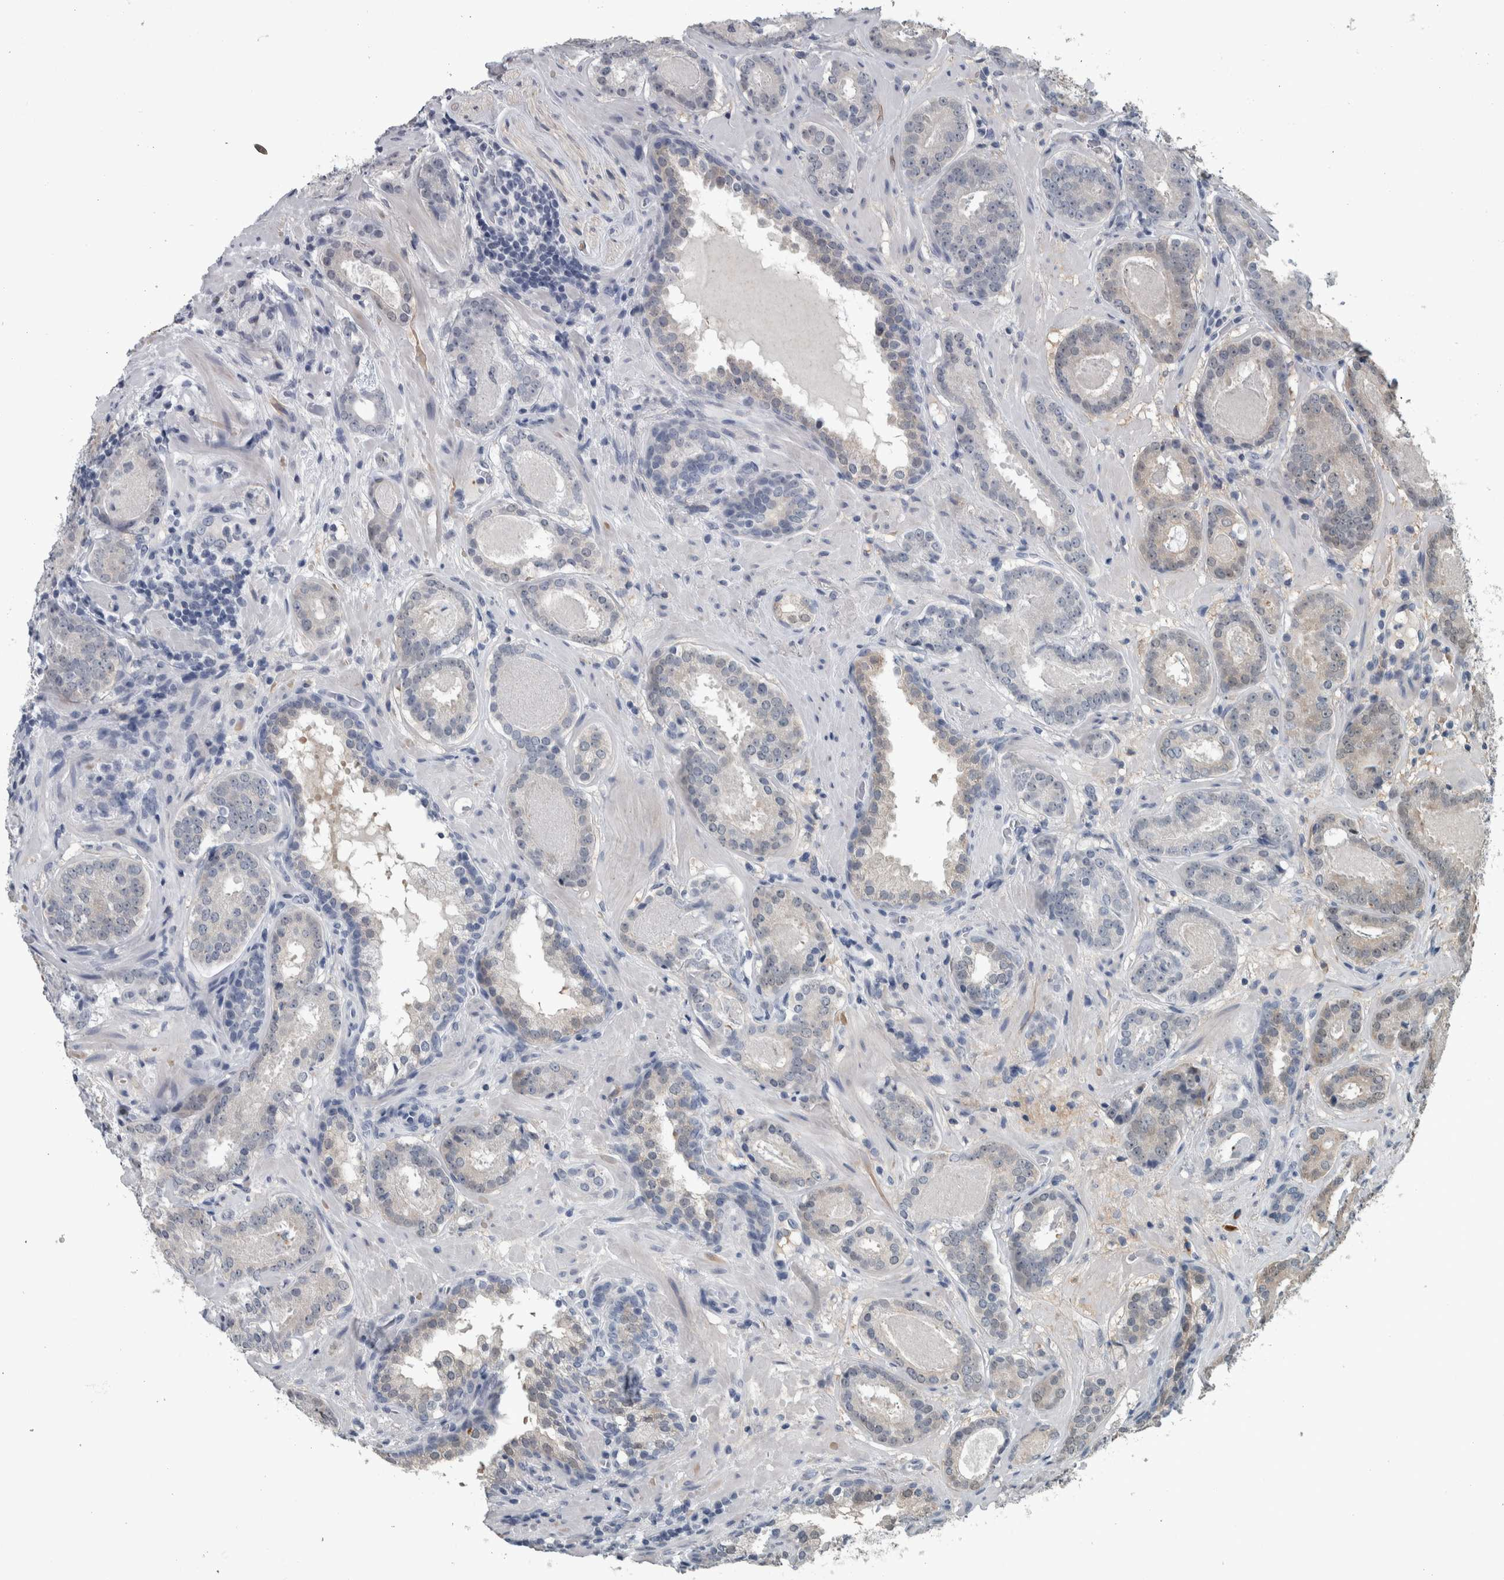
{"staining": {"intensity": "negative", "quantity": "none", "location": "none"}, "tissue": "prostate cancer", "cell_type": "Tumor cells", "image_type": "cancer", "snomed": [{"axis": "morphology", "description": "Adenocarcinoma, Low grade"}, {"axis": "topography", "description": "Prostate"}], "caption": "The IHC image has no significant positivity in tumor cells of prostate low-grade adenocarcinoma tissue.", "gene": "CAVIN4", "patient": {"sex": "male", "age": 69}}